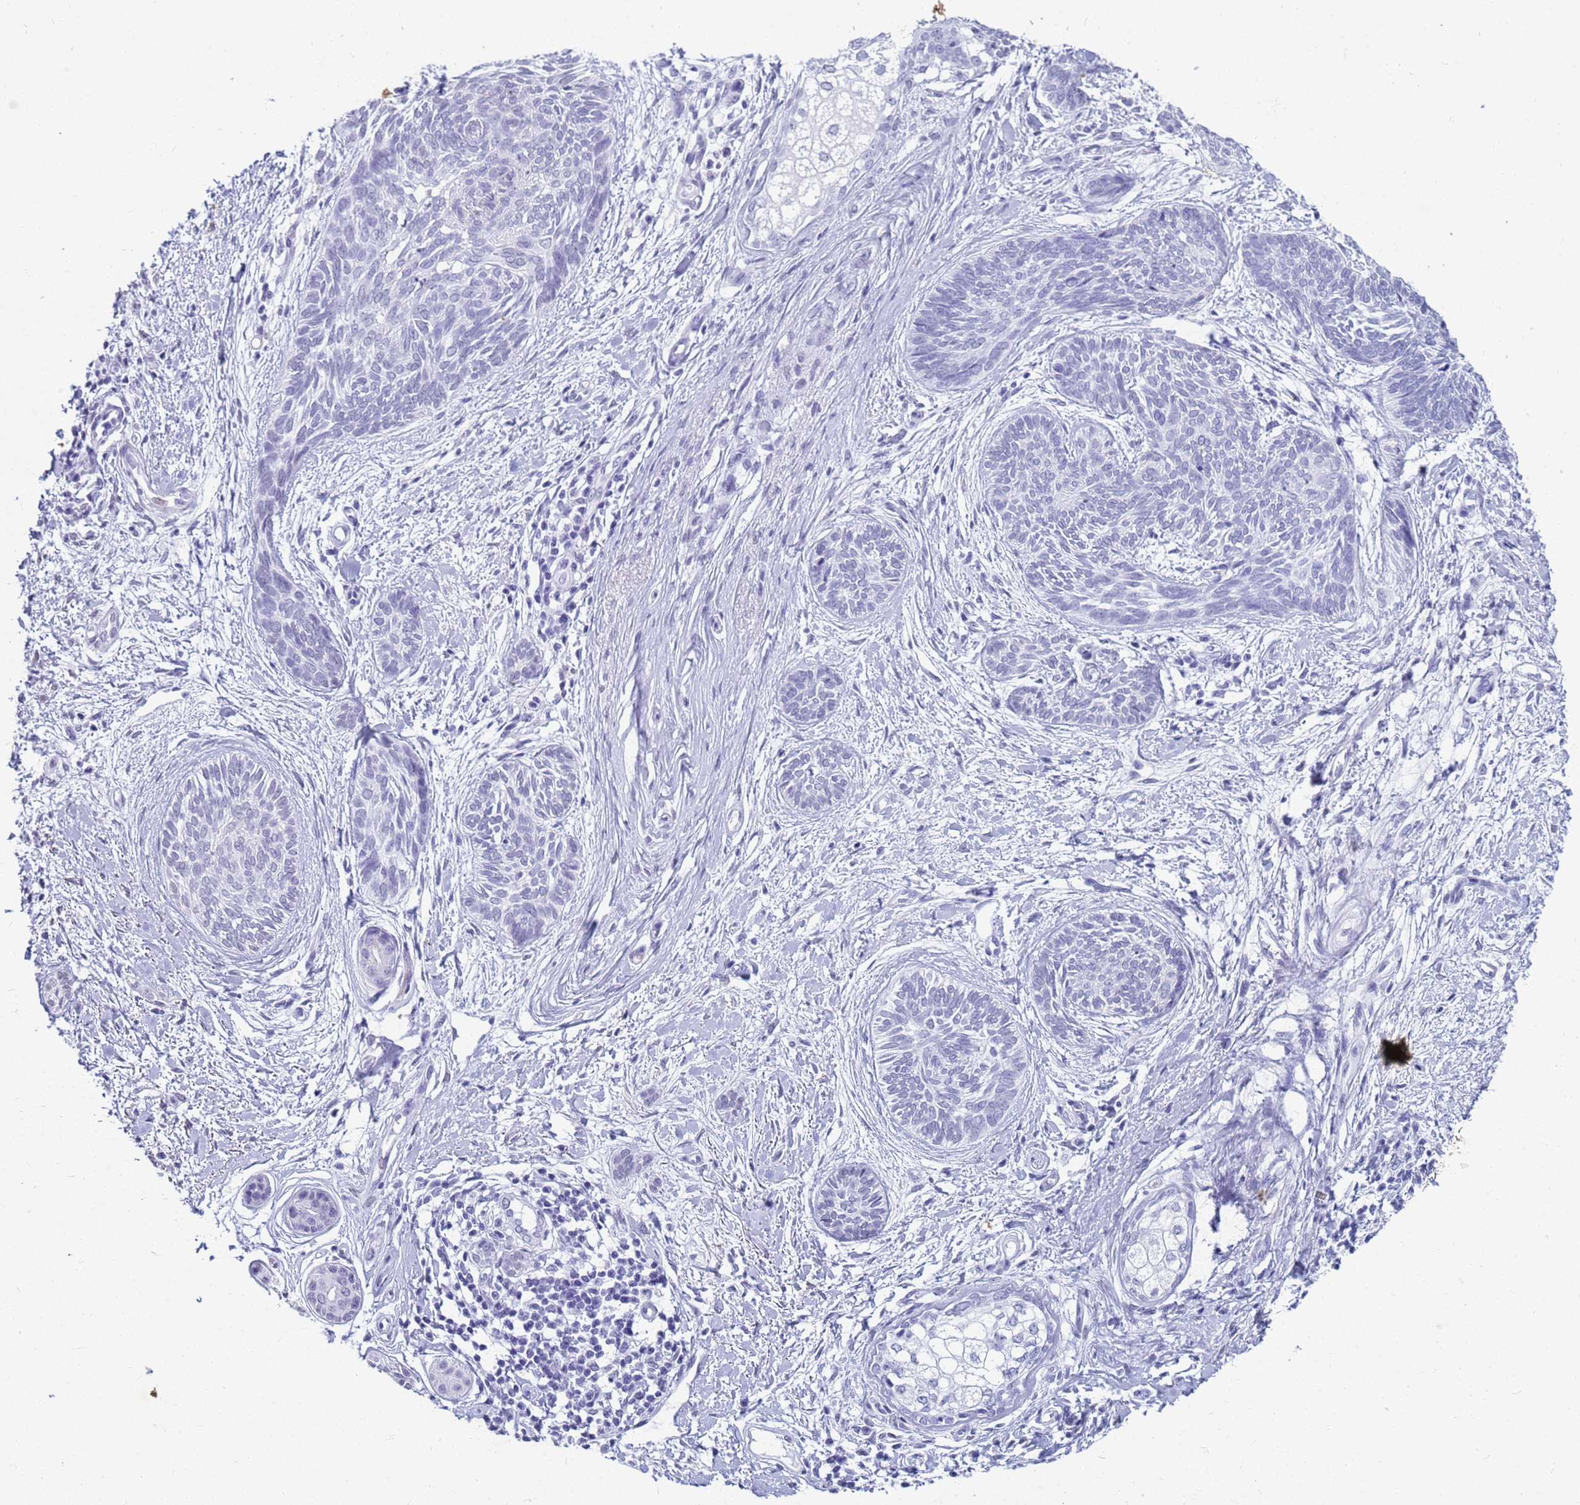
{"staining": {"intensity": "negative", "quantity": "none", "location": "none"}, "tissue": "skin cancer", "cell_type": "Tumor cells", "image_type": "cancer", "snomed": [{"axis": "morphology", "description": "Basal cell carcinoma"}, {"axis": "topography", "description": "Skin"}], "caption": "This is an IHC photomicrograph of basal cell carcinoma (skin). There is no expression in tumor cells.", "gene": "SLC7A9", "patient": {"sex": "female", "age": 81}}